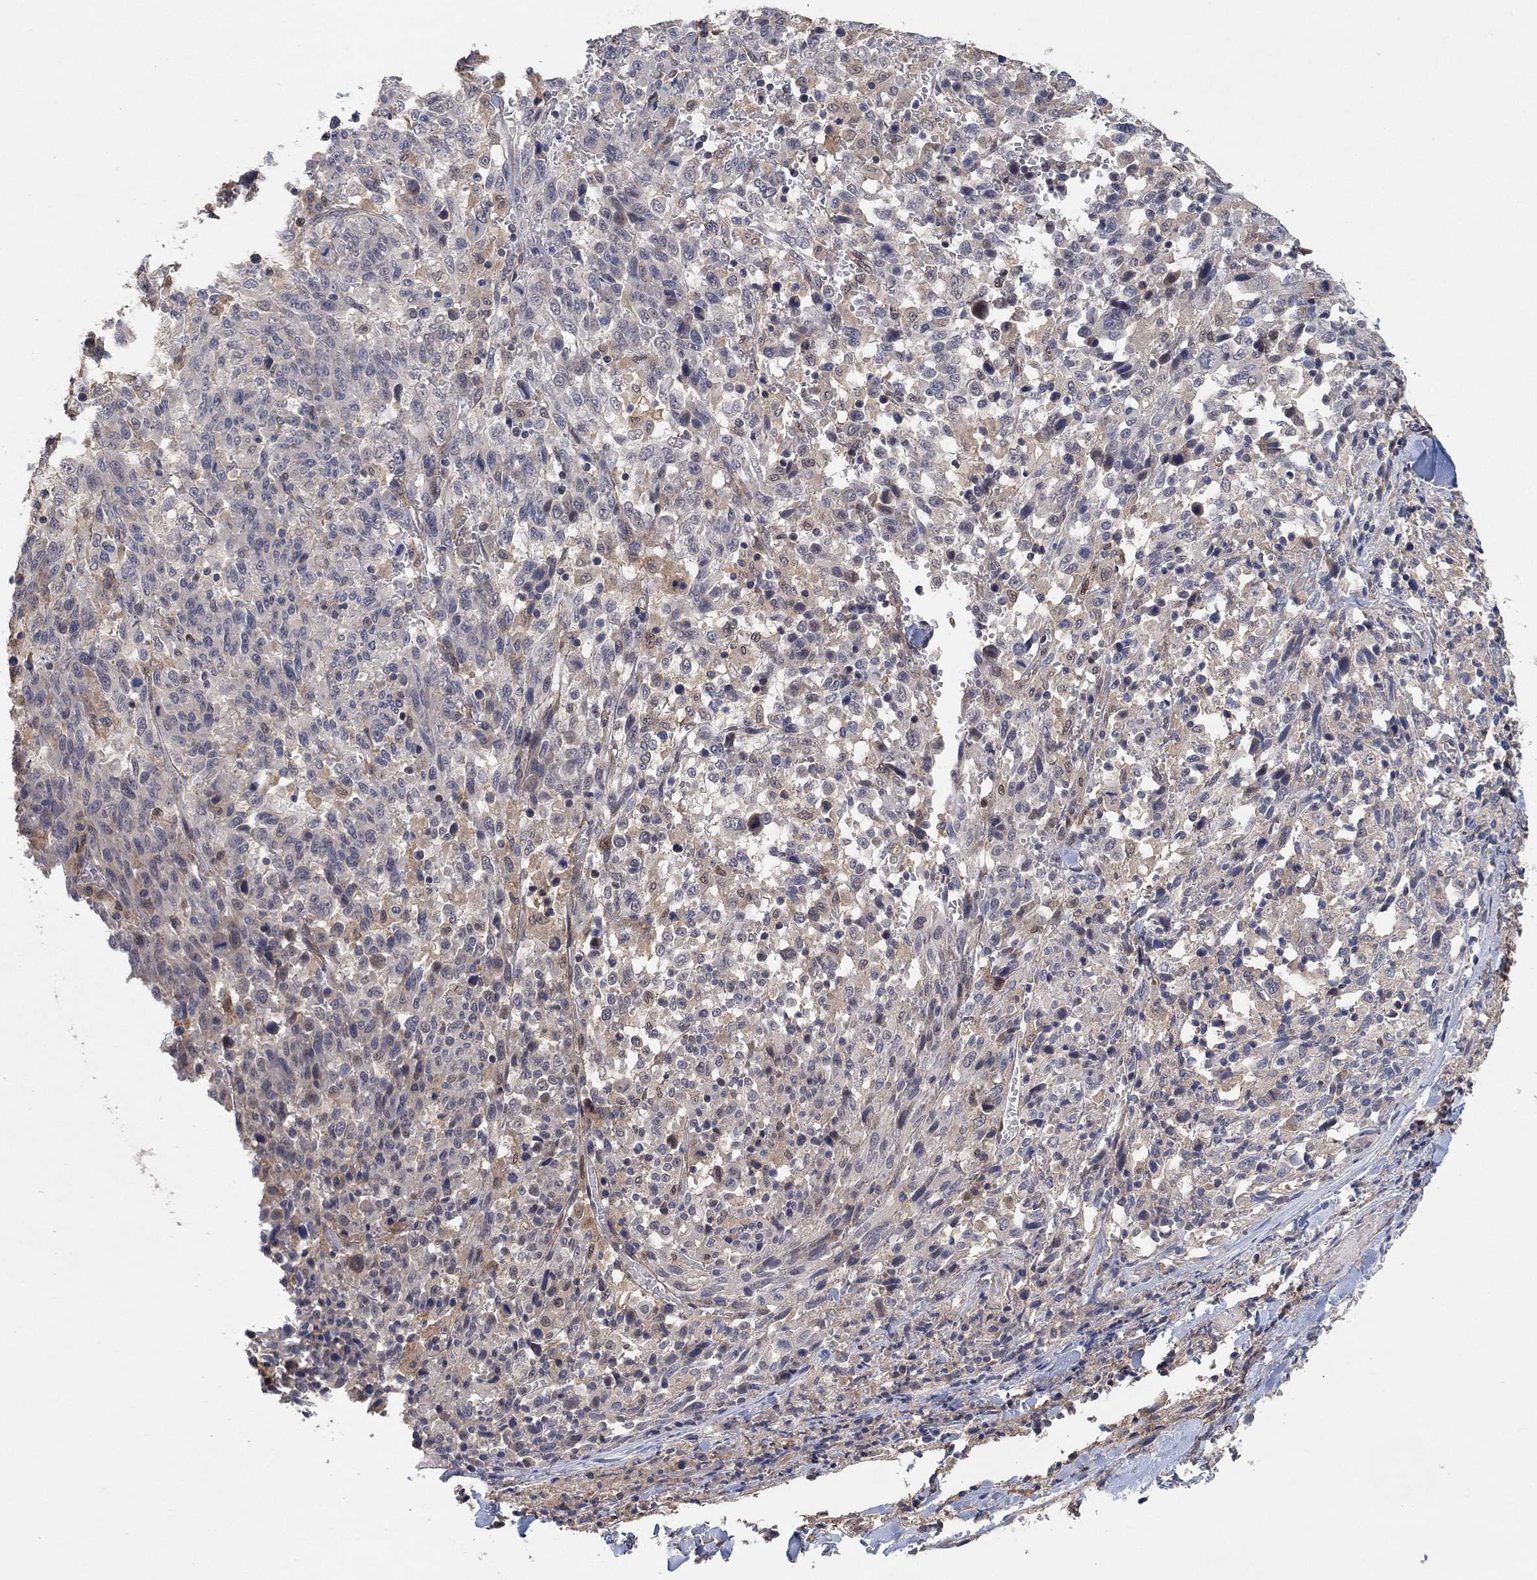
{"staining": {"intensity": "negative", "quantity": "none", "location": "none"}, "tissue": "melanoma", "cell_type": "Tumor cells", "image_type": "cancer", "snomed": [{"axis": "morphology", "description": "Malignant melanoma, NOS"}, {"axis": "topography", "description": "Skin"}], "caption": "This is an immunohistochemistry image of human melanoma. There is no expression in tumor cells.", "gene": "MCUR1", "patient": {"sex": "female", "age": 91}}